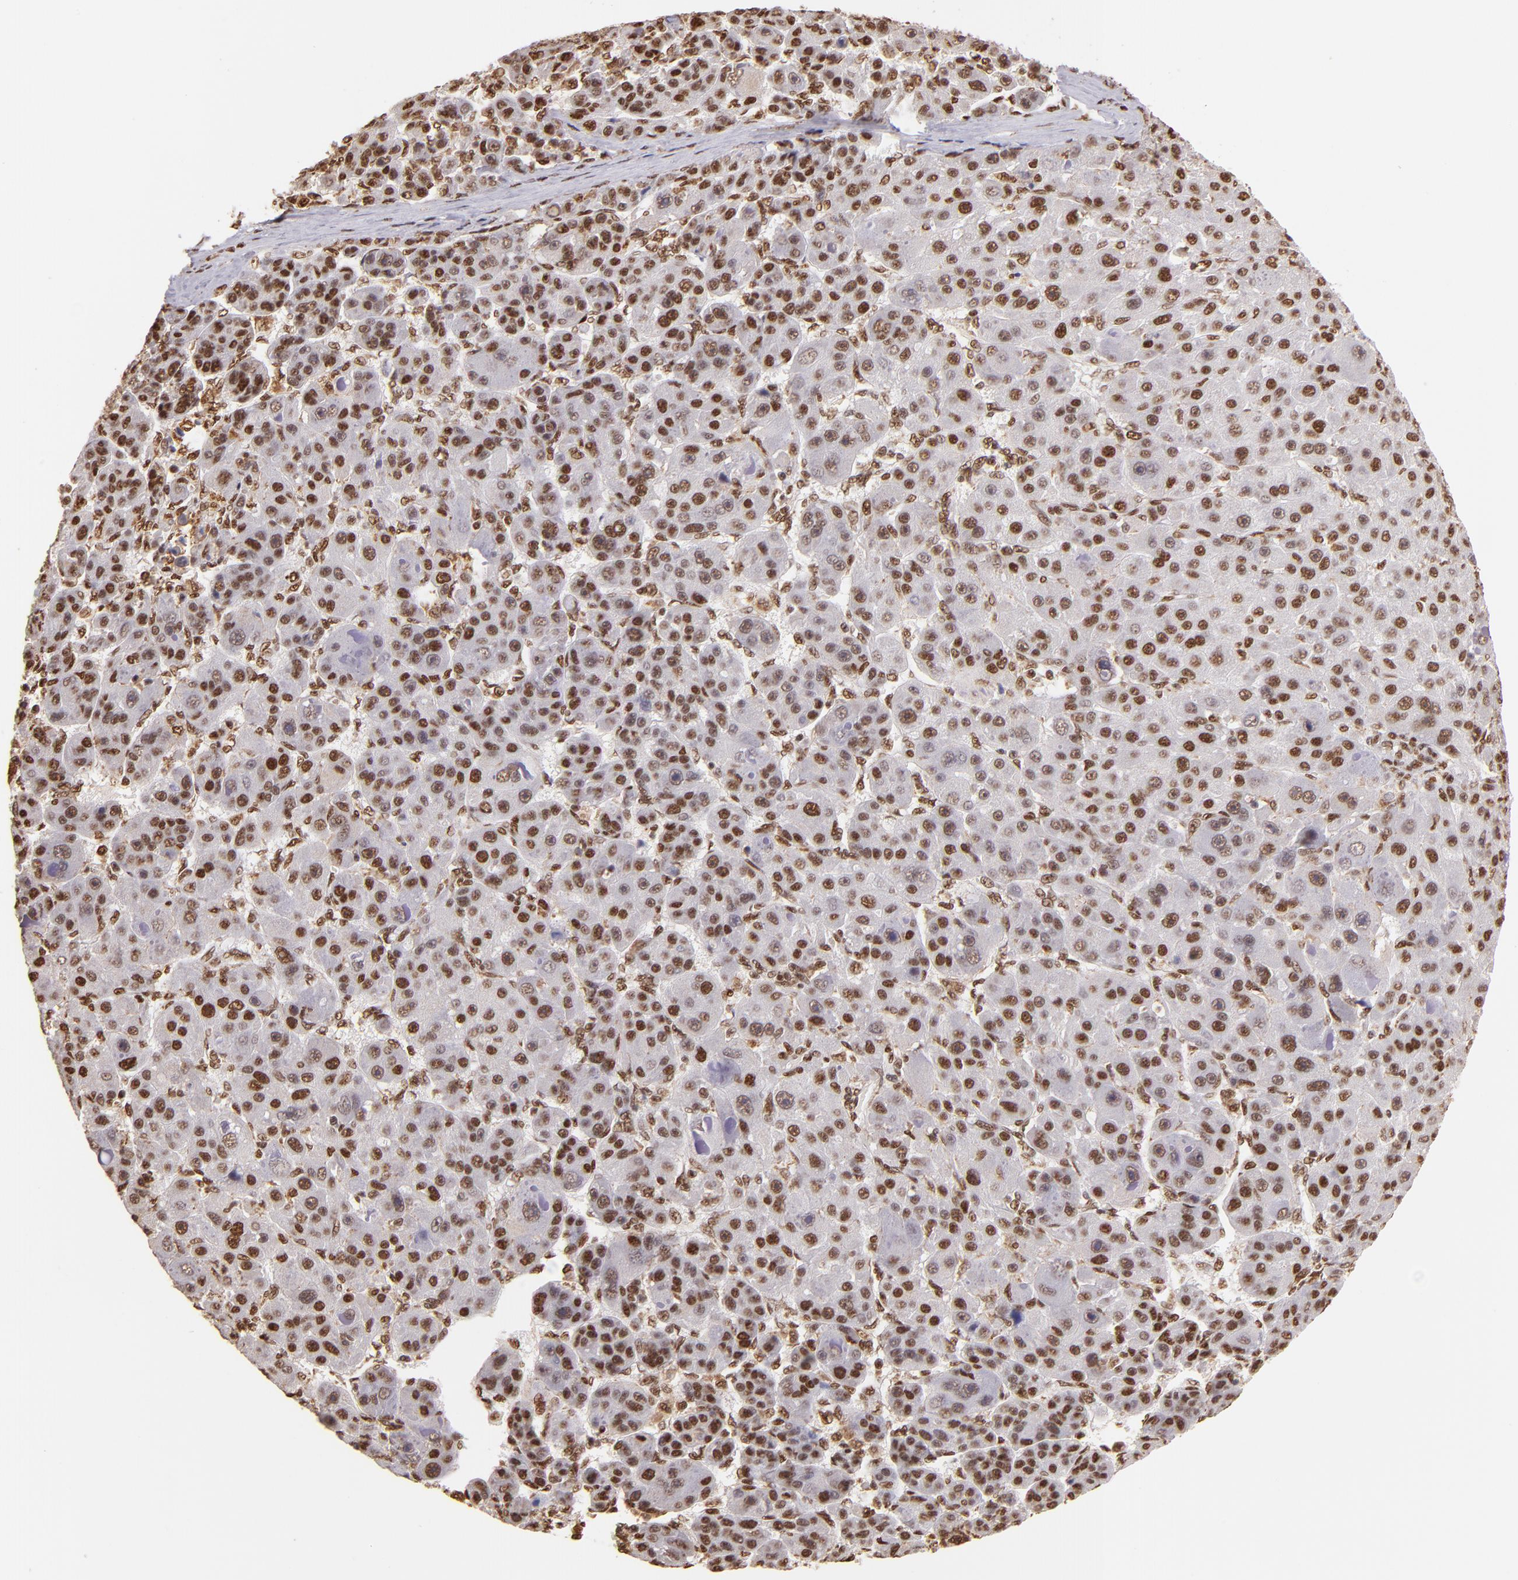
{"staining": {"intensity": "moderate", "quantity": ">75%", "location": "nuclear"}, "tissue": "liver cancer", "cell_type": "Tumor cells", "image_type": "cancer", "snomed": [{"axis": "morphology", "description": "Carcinoma, Hepatocellular, NOS"}, {"axis": "topography", "description": "Liver"}], "caption": "Hepatocellular carcinoma (liver) was stained to show a protein in brown. There is medium levels of moderate nuclear expression in approximately >75% of tumor cells. (DAB IHC, brown staining for protein, blue staining for nuclei).", "gene": "SP1", "patient": {"sex": "male", "age": 76}}